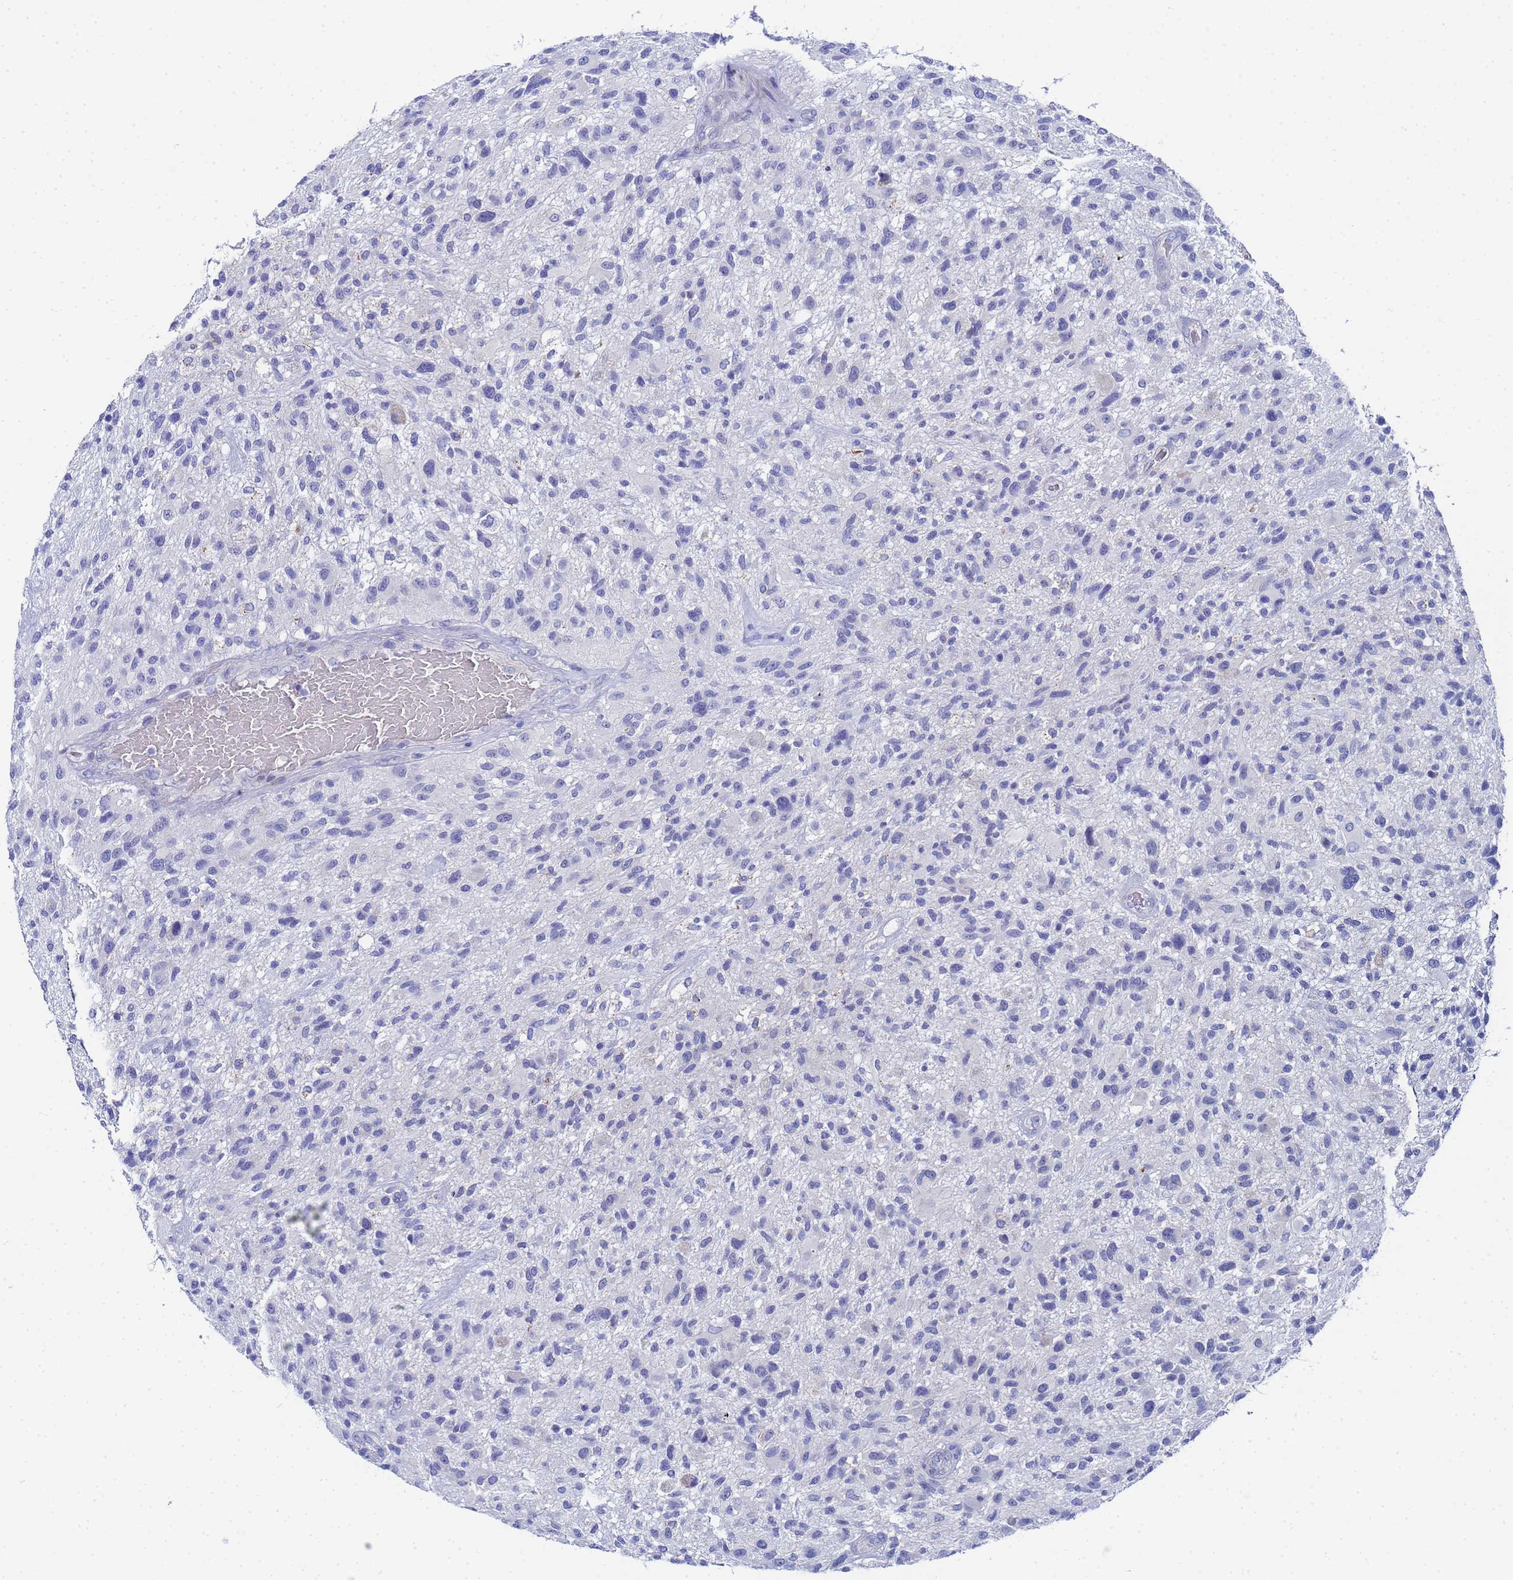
{"staining": {"intensity": "negative", "quantity": "none", "location": "none"}, "tissue": "glioma", "cell_type": "Tumor cells", "image_type": "cancer", "snomed": [{"axis": "morphology", "description": "Glioma, malignant, High grade"}, {"axis": "topography", "description": "Brain"}], "caption": "Protein analysis of high-grade glioma (malignant) displays no significant expression in tumor cells.", "gene": "ZNF26", "patient": {"sex": "male", "age": 47}}